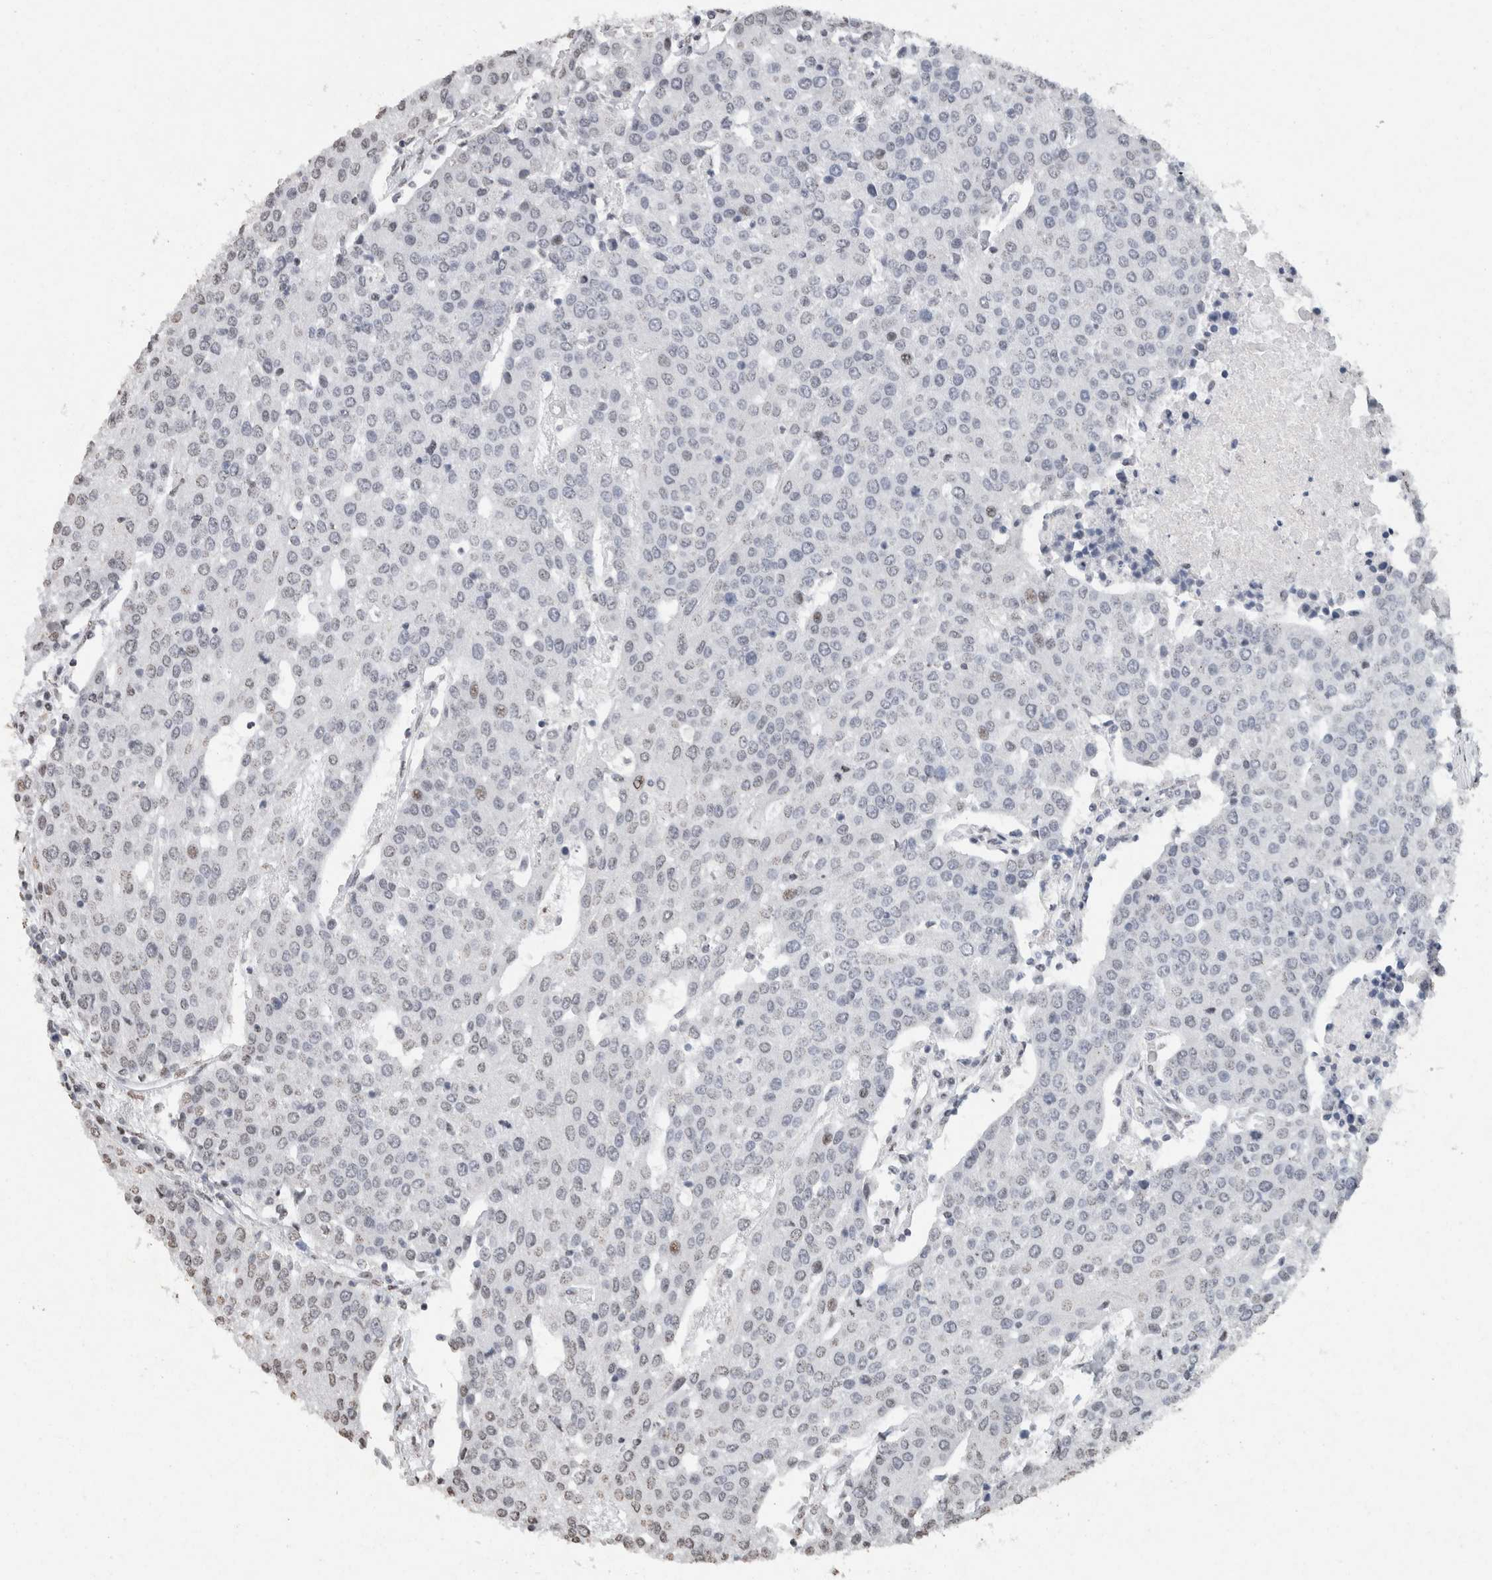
{"staining": {"intensity": "negative", "quantity": "none", "location": "none"}, "tissue": "urothelial cancer", "cell_type": "Tumor cells", "image_type": "cancer", "snomed": [{"axis": "morphology", "description": "Urothelial carcinoma, High grade"}, {"axis": "topography", "description": "Urinary bladder"}], "caption": "Tumor cells are negative for protein expression in human urothelial cancer. Brightfield microscopy of immunohistochemistry (IHC) stained with DAB (3,3'-diaminobenzidine) (brown) and hematoxylin (blue), captured at high magnification.", "gene": "CNTN1", "patient": {"sex": "female", "age": 85}}